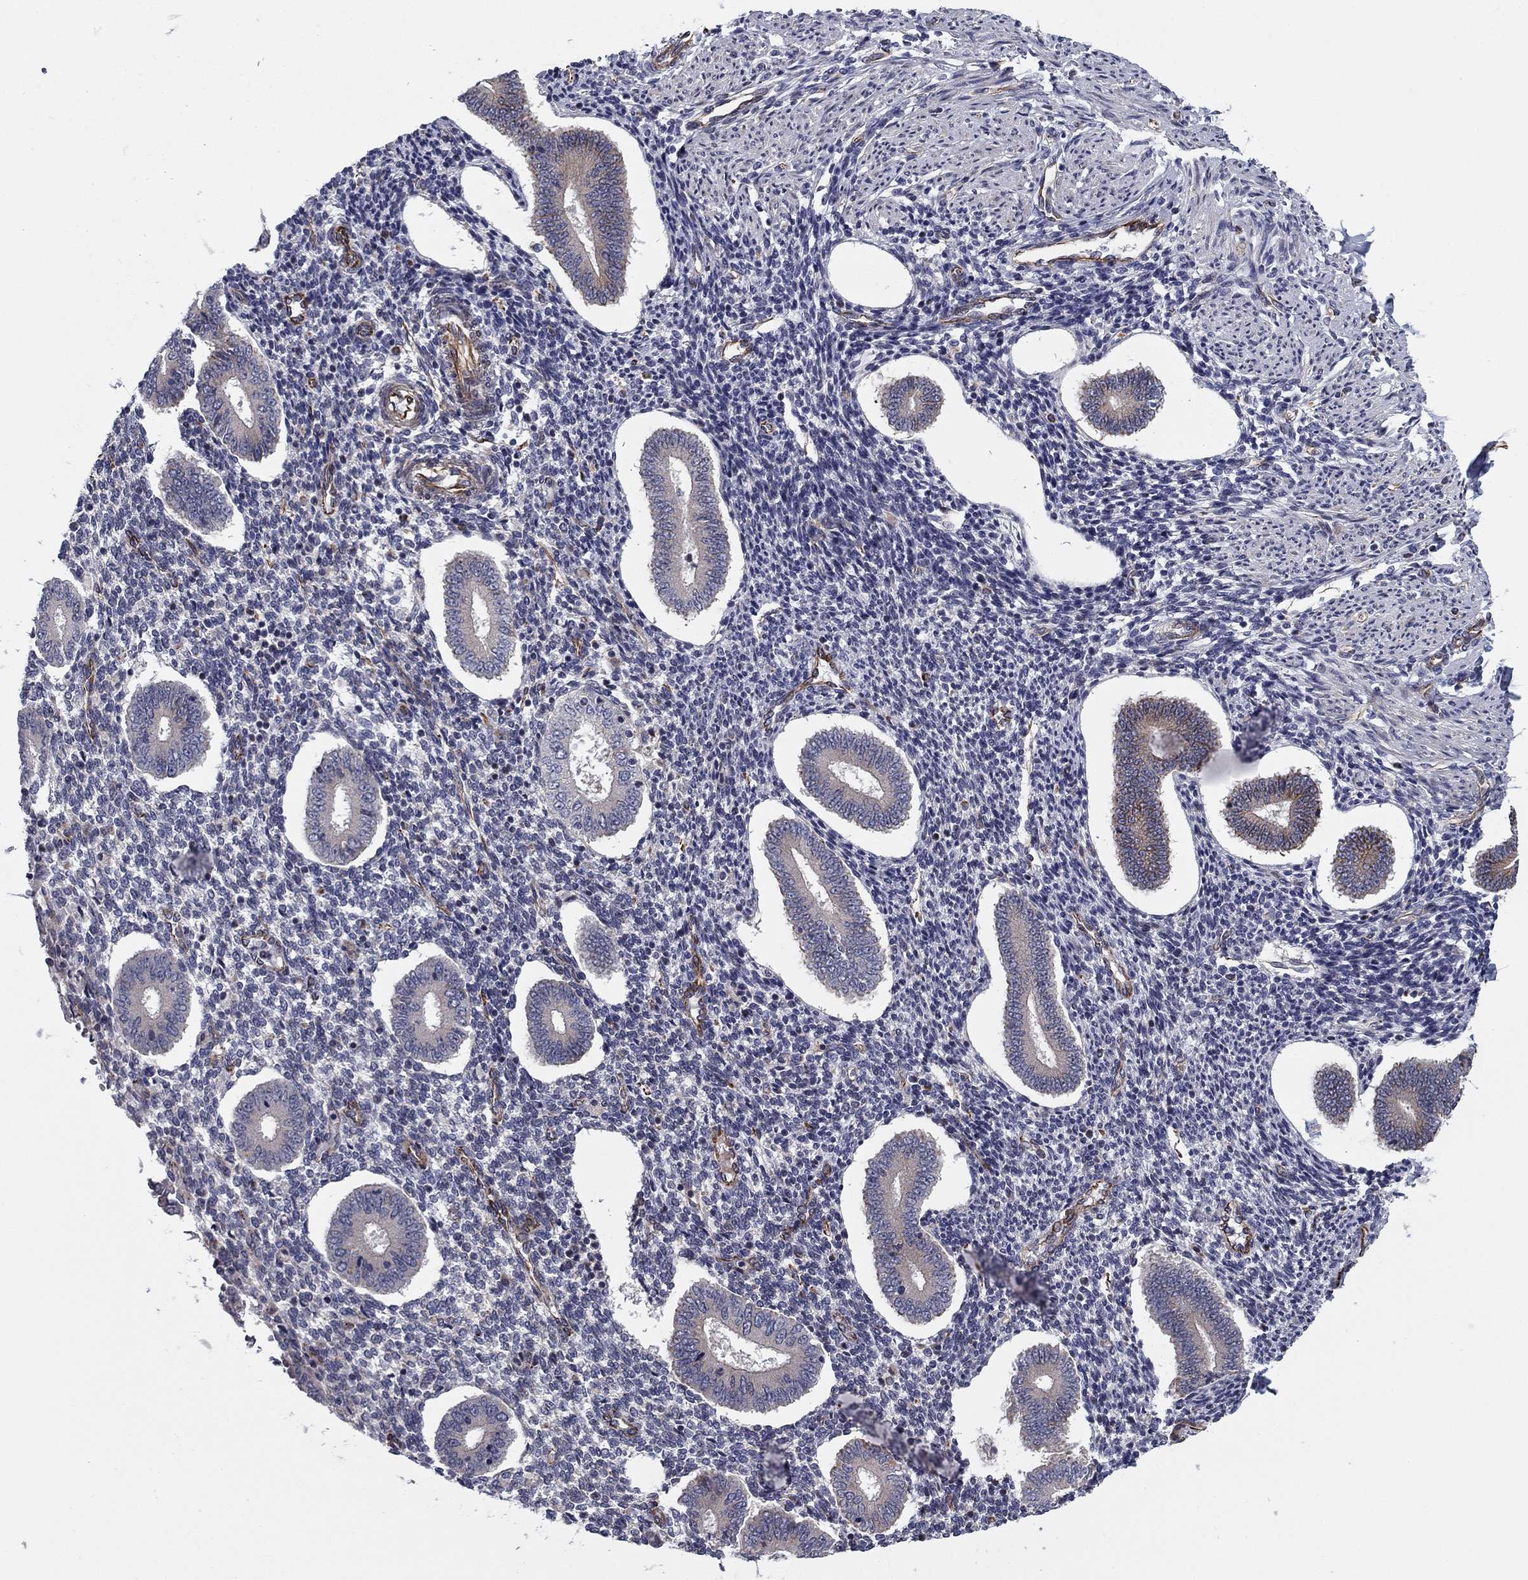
{"staining": {"intensity": "negative", "quantity": "none", "location": "none"}, "tissue": "endometrium", "cell_type": "Cells in endometrial stroma", "image_type": "normal", "snomed": [{"axis": "morphology", "description": "Normal tissue, NOS"}, {"axis": "topography", "description": "Endometrium"}], "caption": "Photomicrograph shows no significant protein positivity in cells in endometrial stroma of normal endometrium.", "gene": "CLSTN1", "patient": {"sex": "female", "age": 40}}